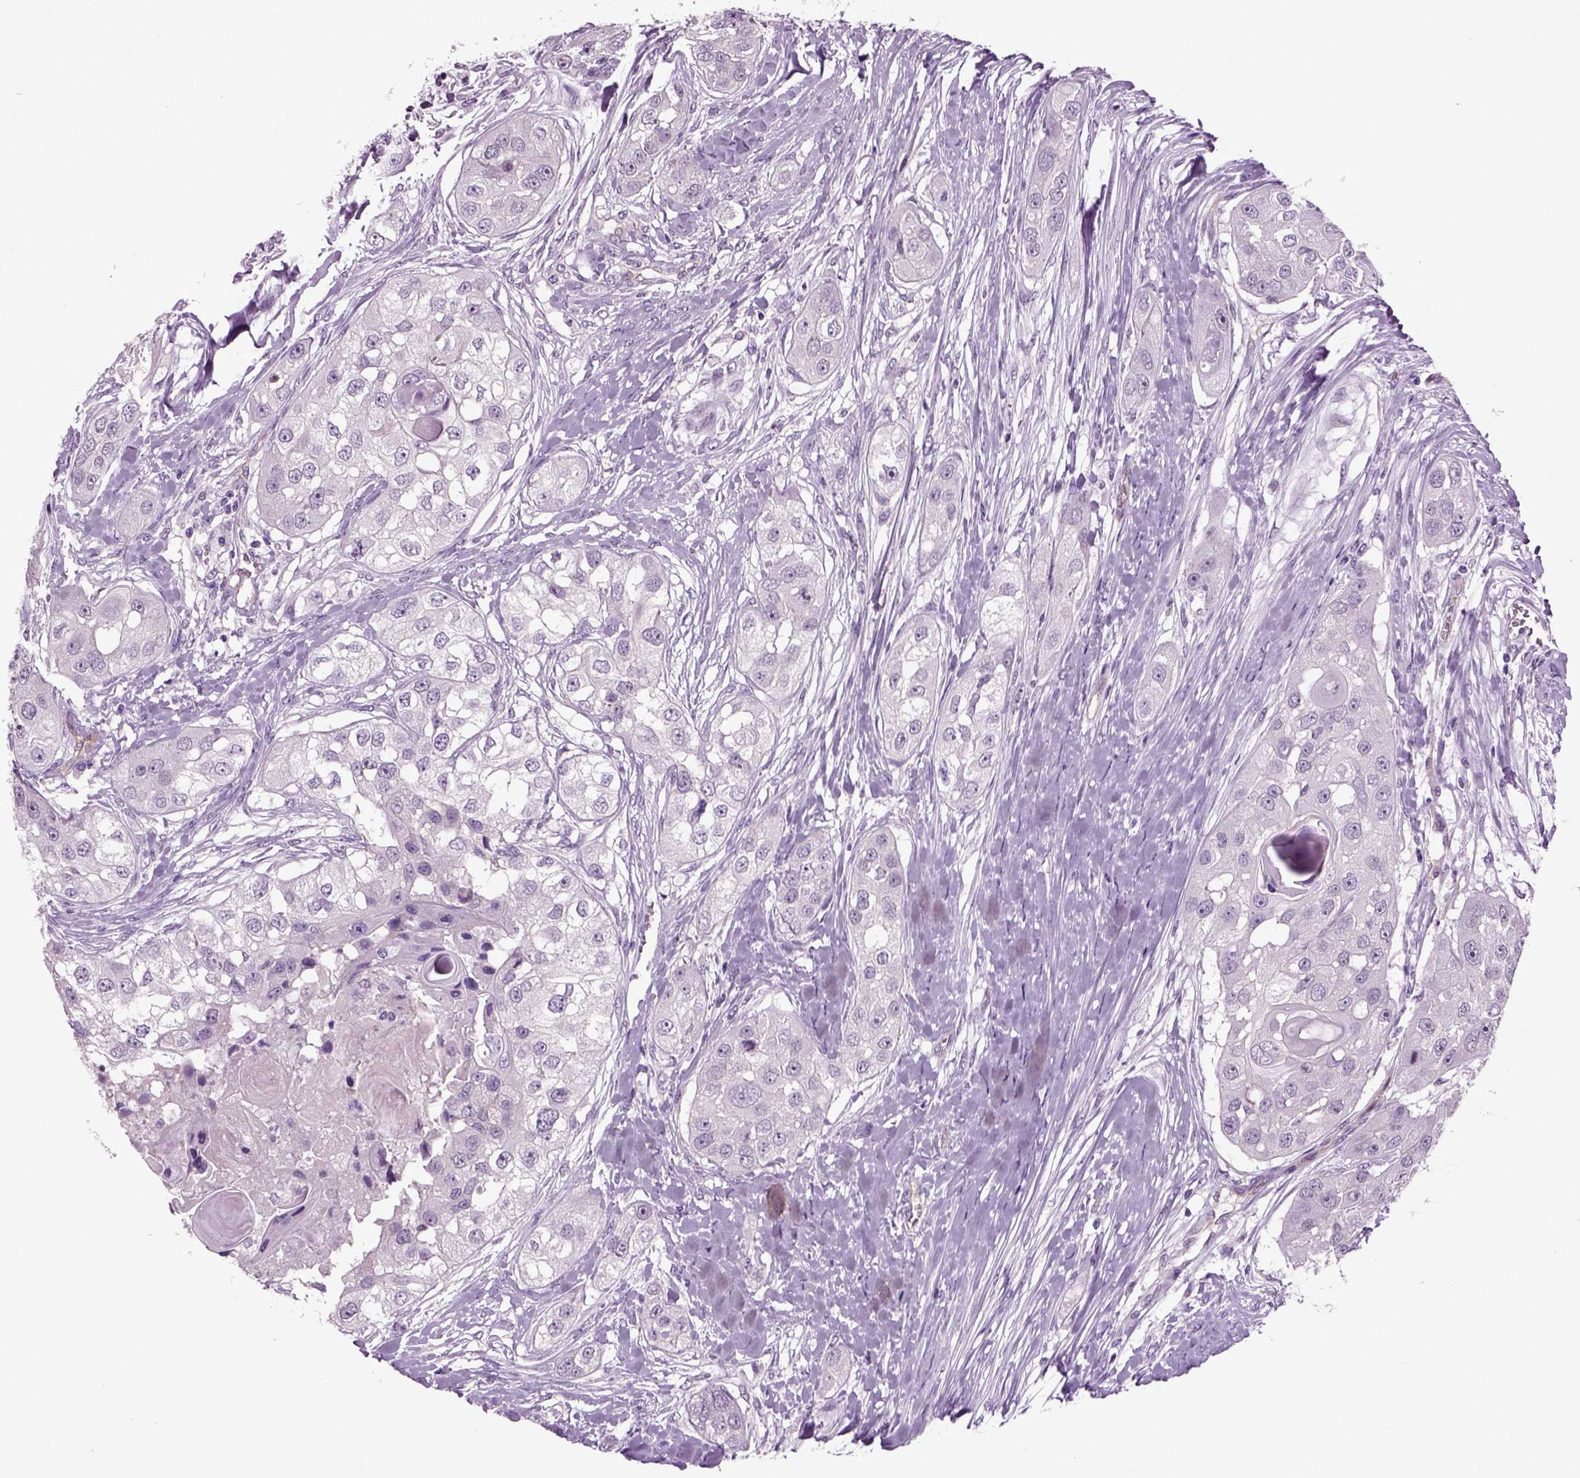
{"staining": {"intensity": "negative", "quantity": "none", "location": "none"}, "tissue": "head and neck cancer", "cell_type": "Tumor cells", "image_type": "cancer", "snomed": [{"axis": "morphology", "description": "Normal tissue, NOS"}, {"axis": "morphology", "description": "Squamous cell carcinoma, NOS"}, {"axis": "topography", "description": "Skeletal muscle"}, {"axis": "topography", "description": "Head-Neck"}], "caption": "Squamous cell carcinoma (head and neck) stained for a protein using immunohistochemistry demonstrates no positivity tumor cells.", "gene": "COL9A2", "patient": {"sex": "male", "age": 51}}